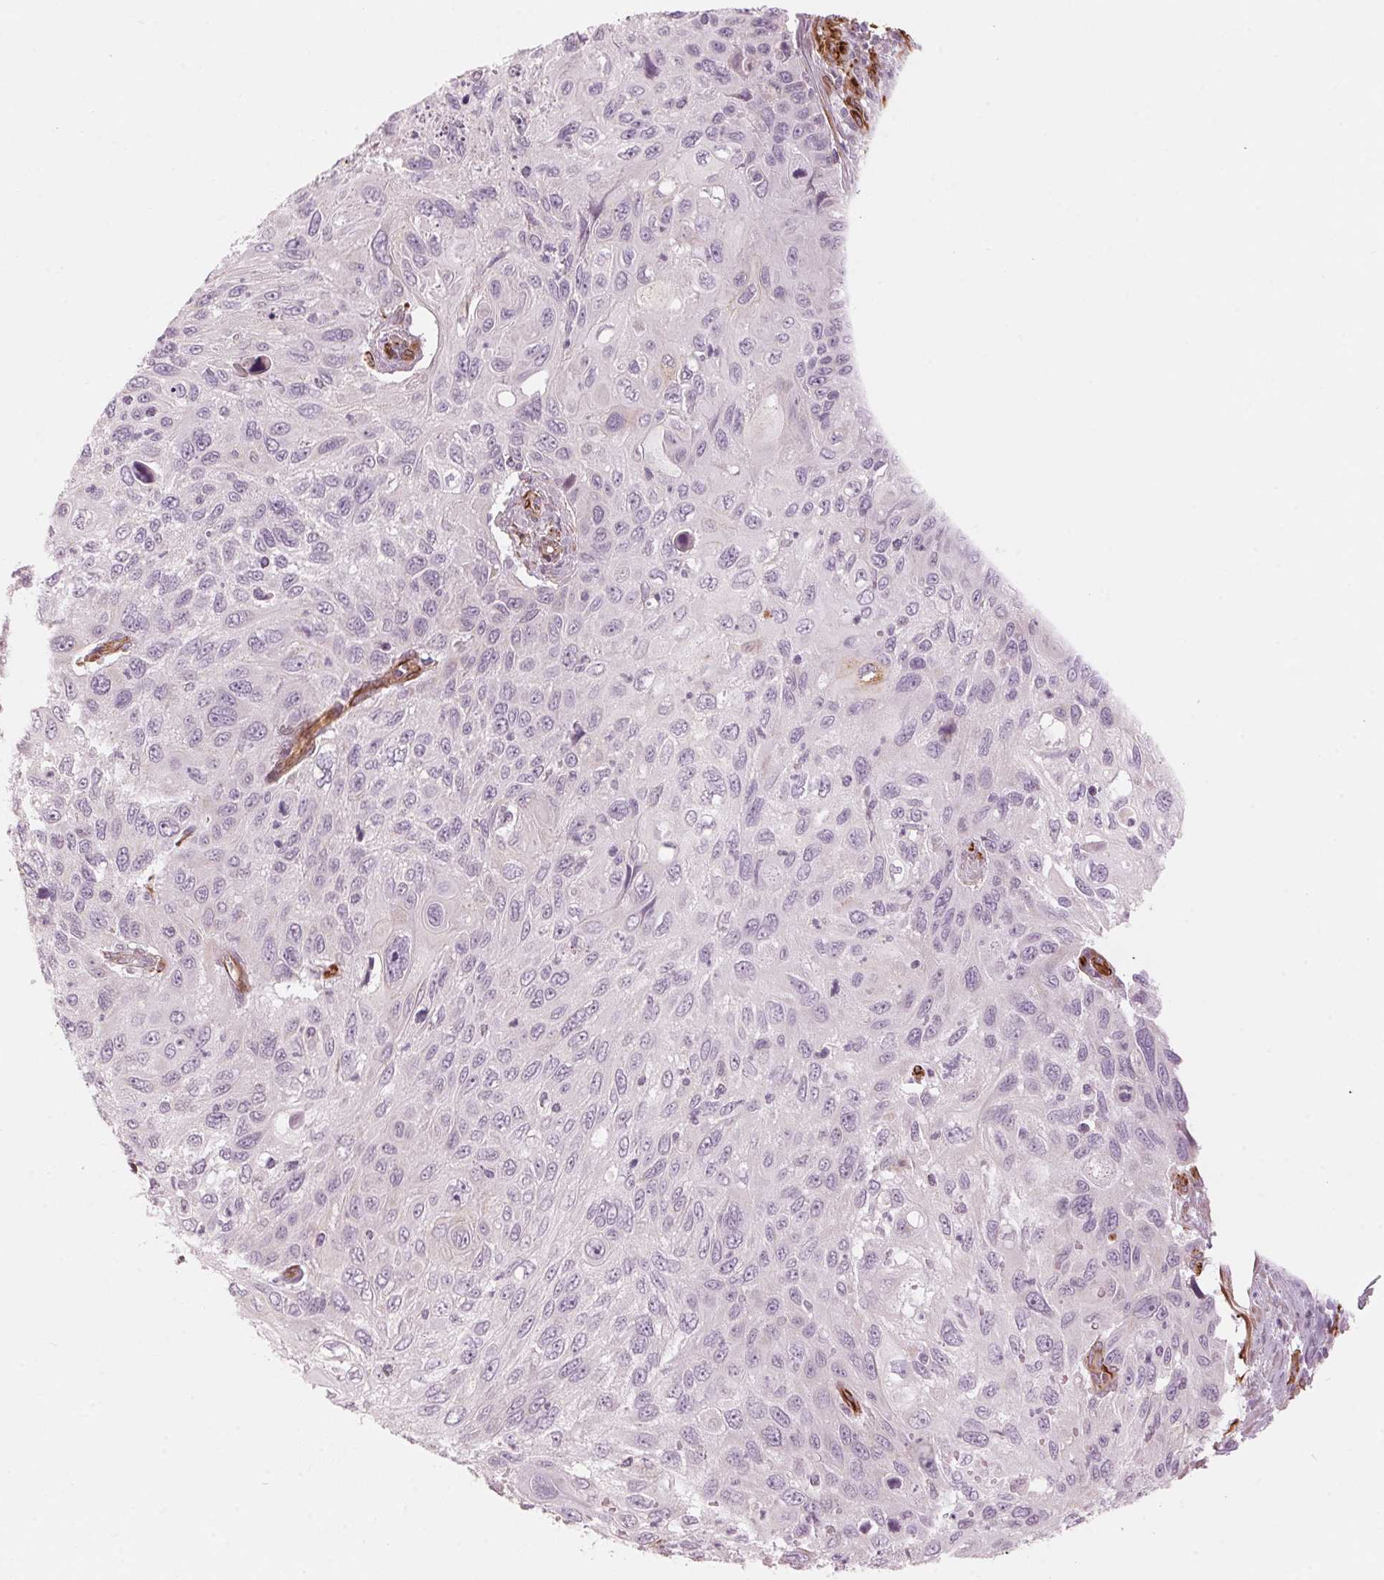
{"staining": {"intensity": "negative", "quantity": "none", "location": "none"}, "tissue": "cervical cancer", "cell_type": "Tumor cells", "image_type": "cancer", "snomed": [{"axis": "morphology", "description": "Squamous cell carcinoma, NOS"}, {"axis": "topography", "description": "Cervix"}], "caption": "Immunohistochemistry photomicrograph of neoplastic tissue: cervical squamous cell carcinoma stained with DAB demonstrates no significant protein expression in tumor cells. (Stains: DAB (3,3'-diaminobenzidine) immunohistochemistry with hematoxylin counter stain, Microscopy: brightfield microscopy at high magnification).", "gene": "CLPS", "patient": {"sex": "female", "age": 70}}